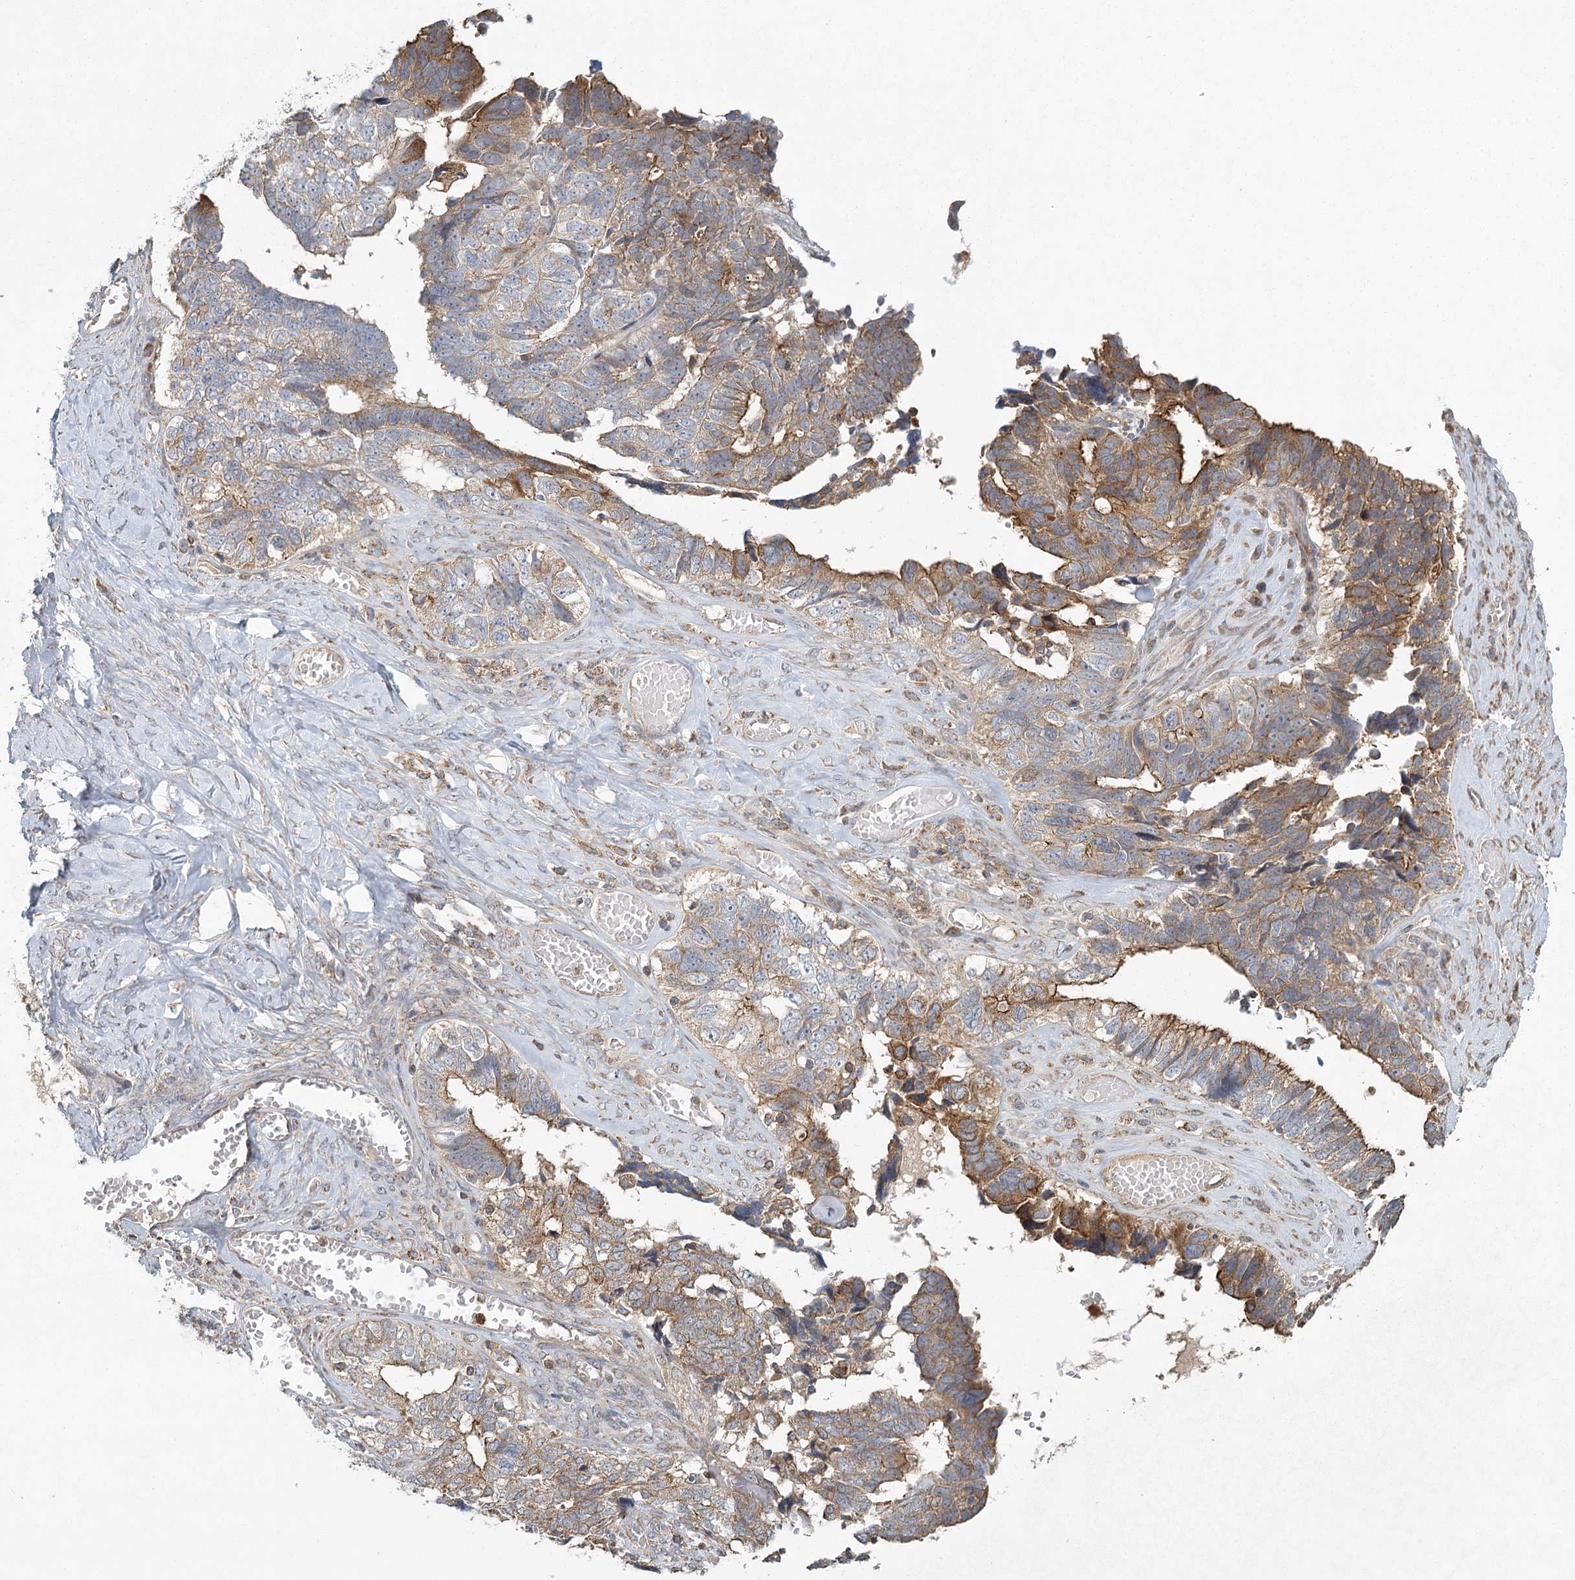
{"staining": {"intensity": "moderate", "quantity": ">75%", "location": "cytoplasmic/membranous"}, "tissue": "ovarian cancer", "cell_type": "Tumor cells", "image_type": "cancer", "snomed": [{"axis": "morphology", "description": "Cystadenocarcinoma, serous, NOS"}, {"axis": "topography", "description": "Ovary"}], "caption": "This histopathology image demonstrates immunohistochemistry staining of serous cystadenocarcinoma (ovarian), with medium moderate cytoplasmic/membranous staining in about >75% of tumor cells.", "gene": "PLEKHA7", "patient": {"sex": "female", "age": 79}}